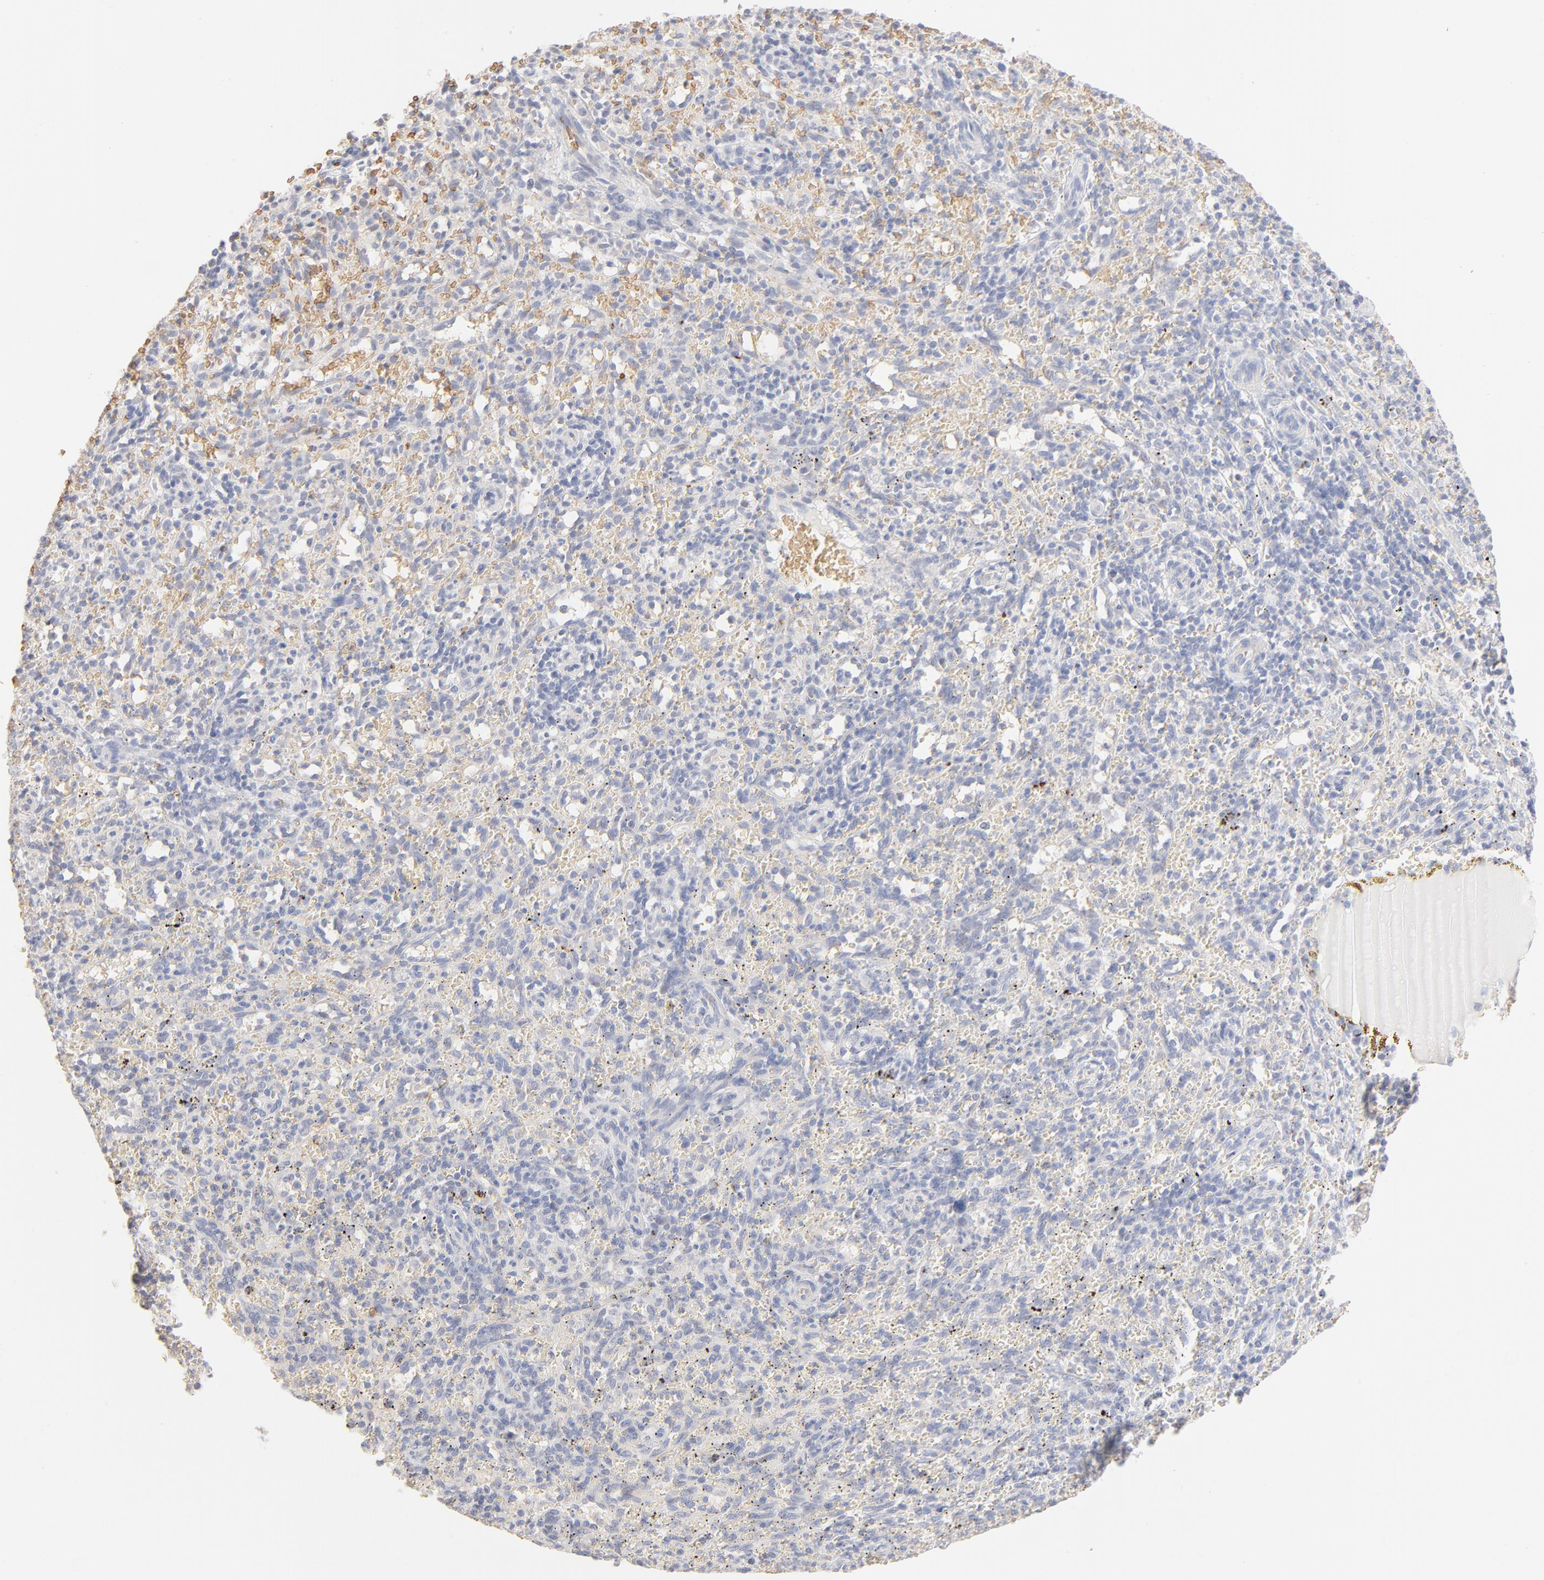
{"staining": {"intensity": "negative", "quantity": "none", "location": "none"}, "tissue": "spleen", "cell_type": "Cells in red pulp", "image_type": "normal", "snomed": [{"axis": "morphology", "description": "Normal tissue, NOS"}, {"axis": "topography", "description": "Spleen"}], "caption": "Protein analysis of normal spleen demonstrates no significant expression in cells in red pulp.", "gene": "SPTB", "patient": {"sex": "female", "age": 10}}